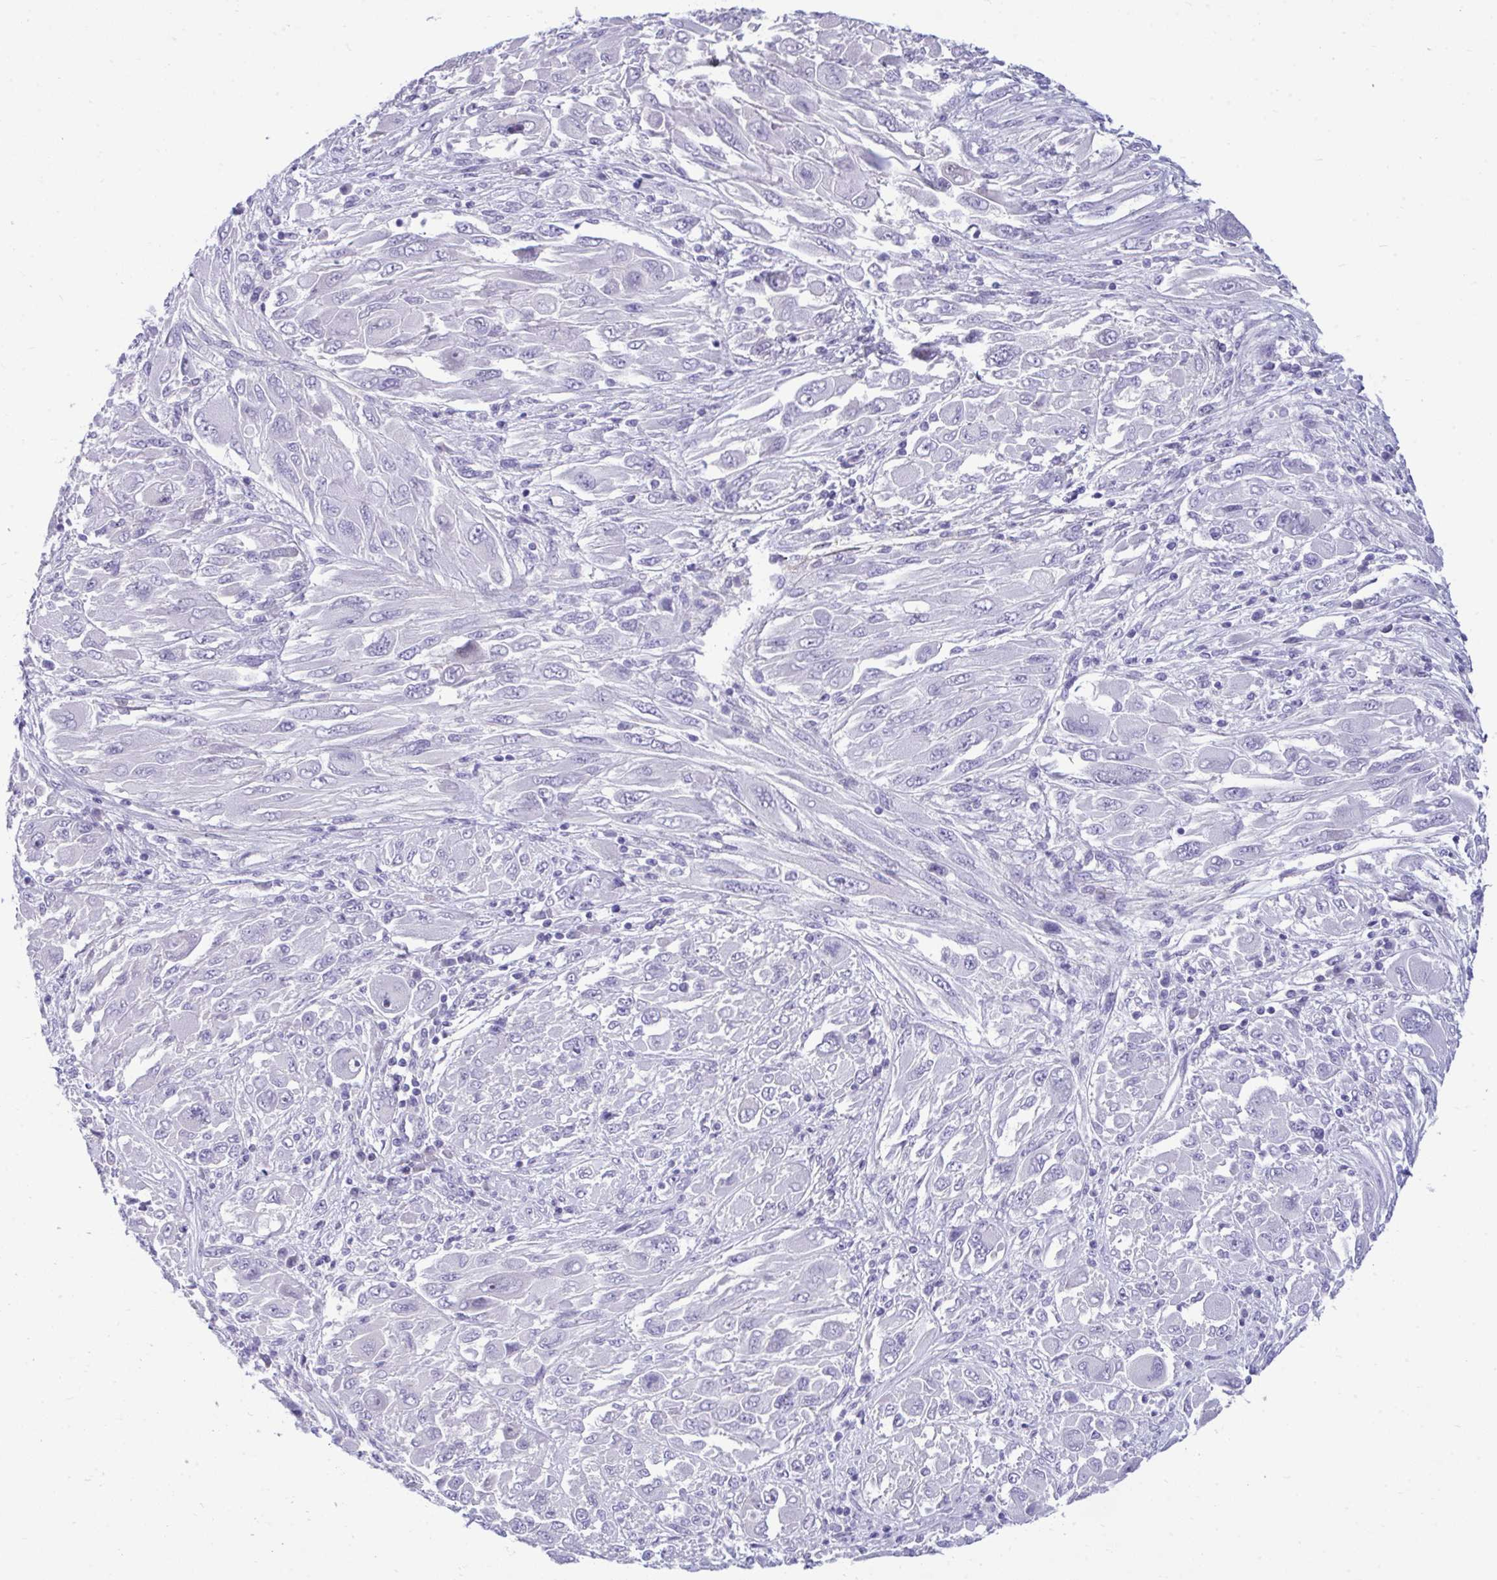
{"staining": {"intensity": "negative", "quantity": "none", "location": "none"}, "tissue": "melanoma", "cell_type": "Tumor cells", "image_type": "cancer", "snomed": [{"axis": "morphology", "description": "Malignant melanoma, NOS"}, {"axis": "topography", "description": "Skin"}], "caption": "Photomicrograph shows no protein positivity in tumor cells of malignant melanoma tissue.", "gene": "PIGZ", "patient": {"sex": "female", "age": 91}}